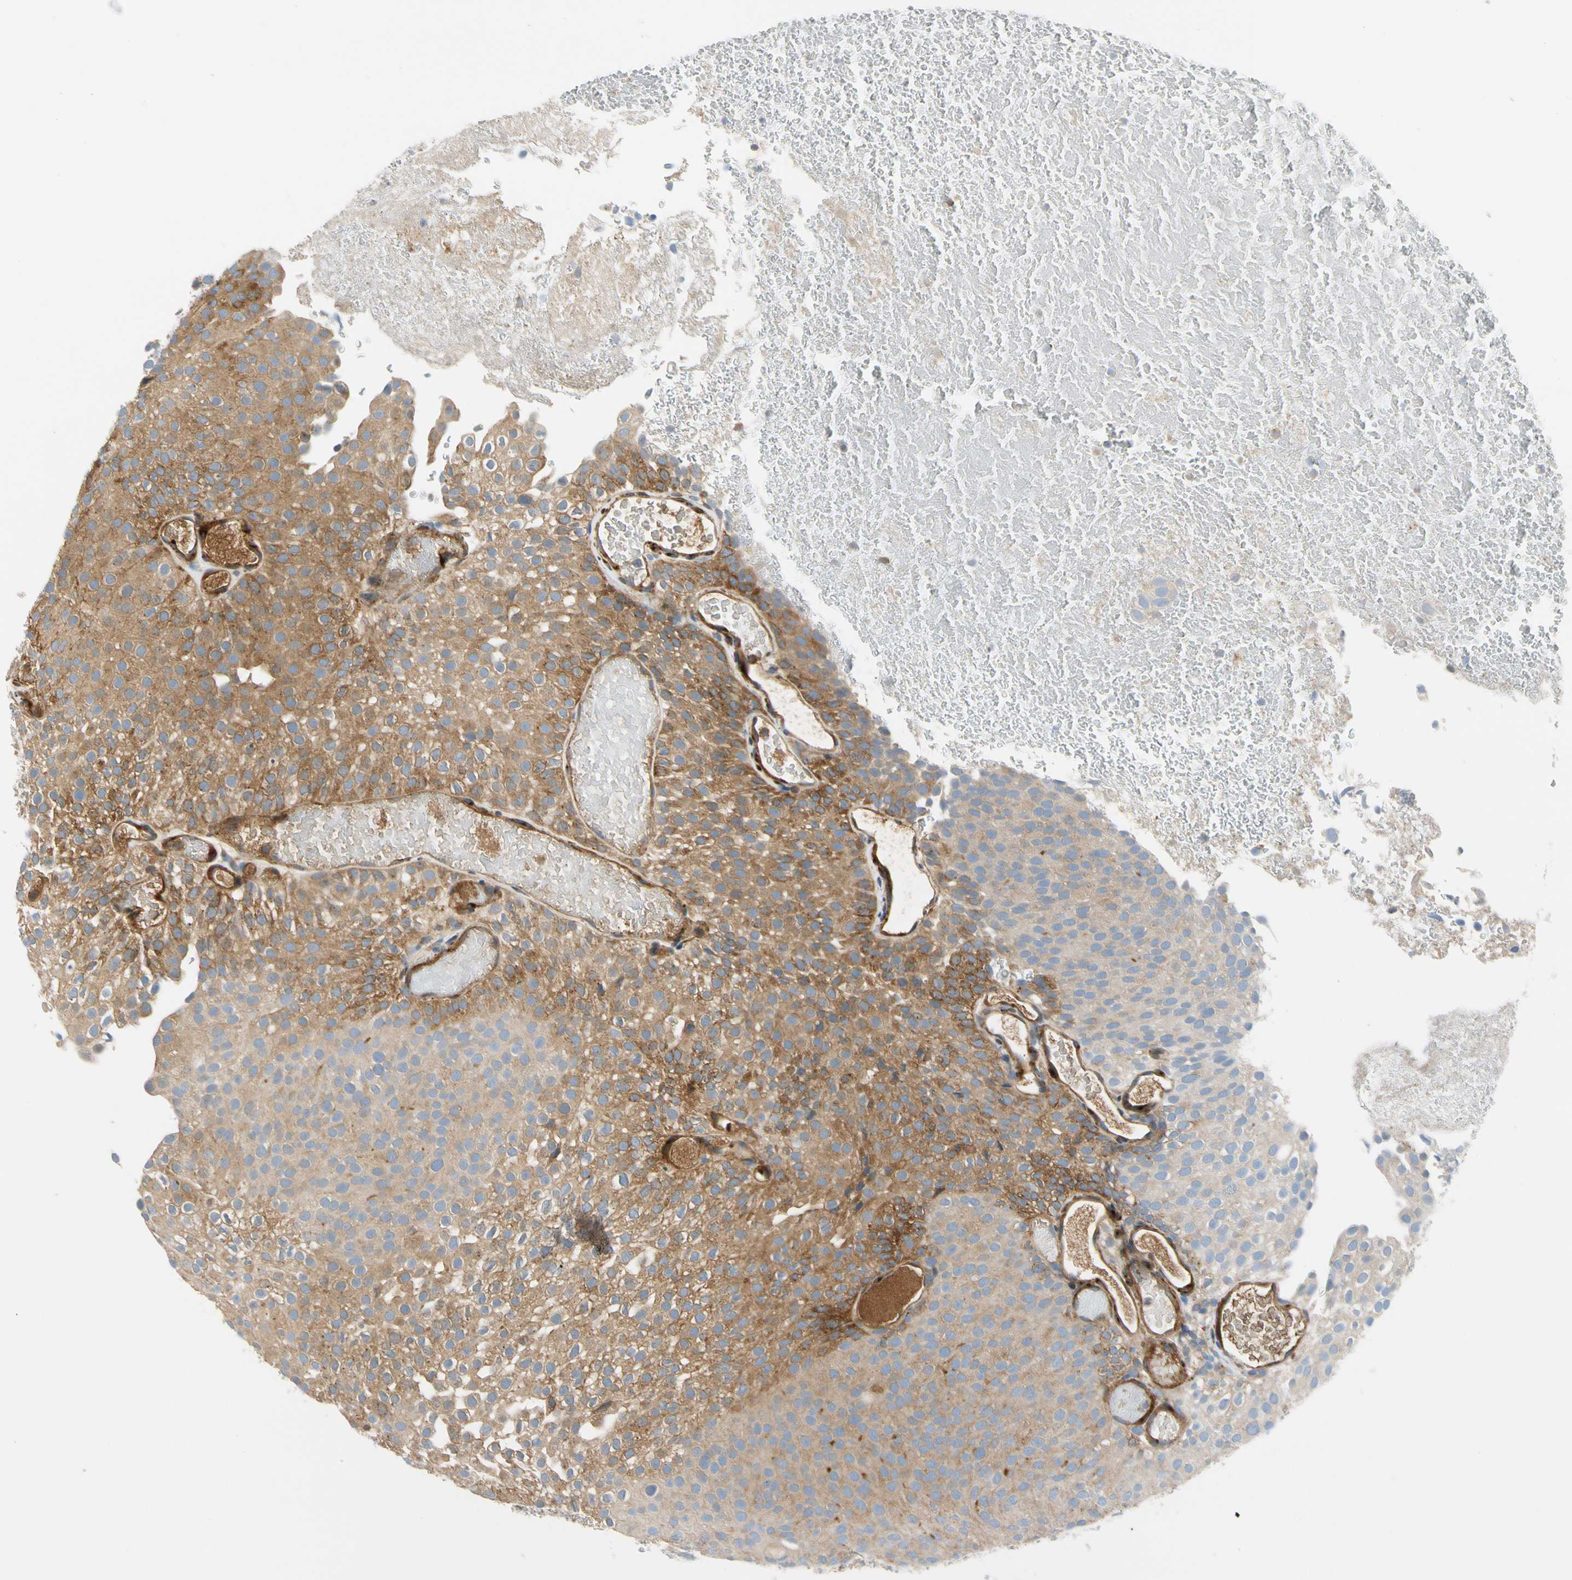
{"staining": {"intensity": "moderate", "quantity": ">75%", "location": "cytoplasmic/membranous"}, "tissue": "urothelial cancer", "cell_type": "Tumor cells", "image_type": "cancer", "snomed": [{"axis": "morphology", "description": "Urothelial carcinoma, Low grade"}, {"axis": "topography", "description": "Urinary bladder"}], "caption": "Immunohistochemical staining of human low-grade urothelial carcinoma shows medium levels of moderate cytoplasmic/membranous protein staining in approximately >75% of tumor cells.", "gene": "ENTREP3", "patient": {"sex": "male", "age": 78}}